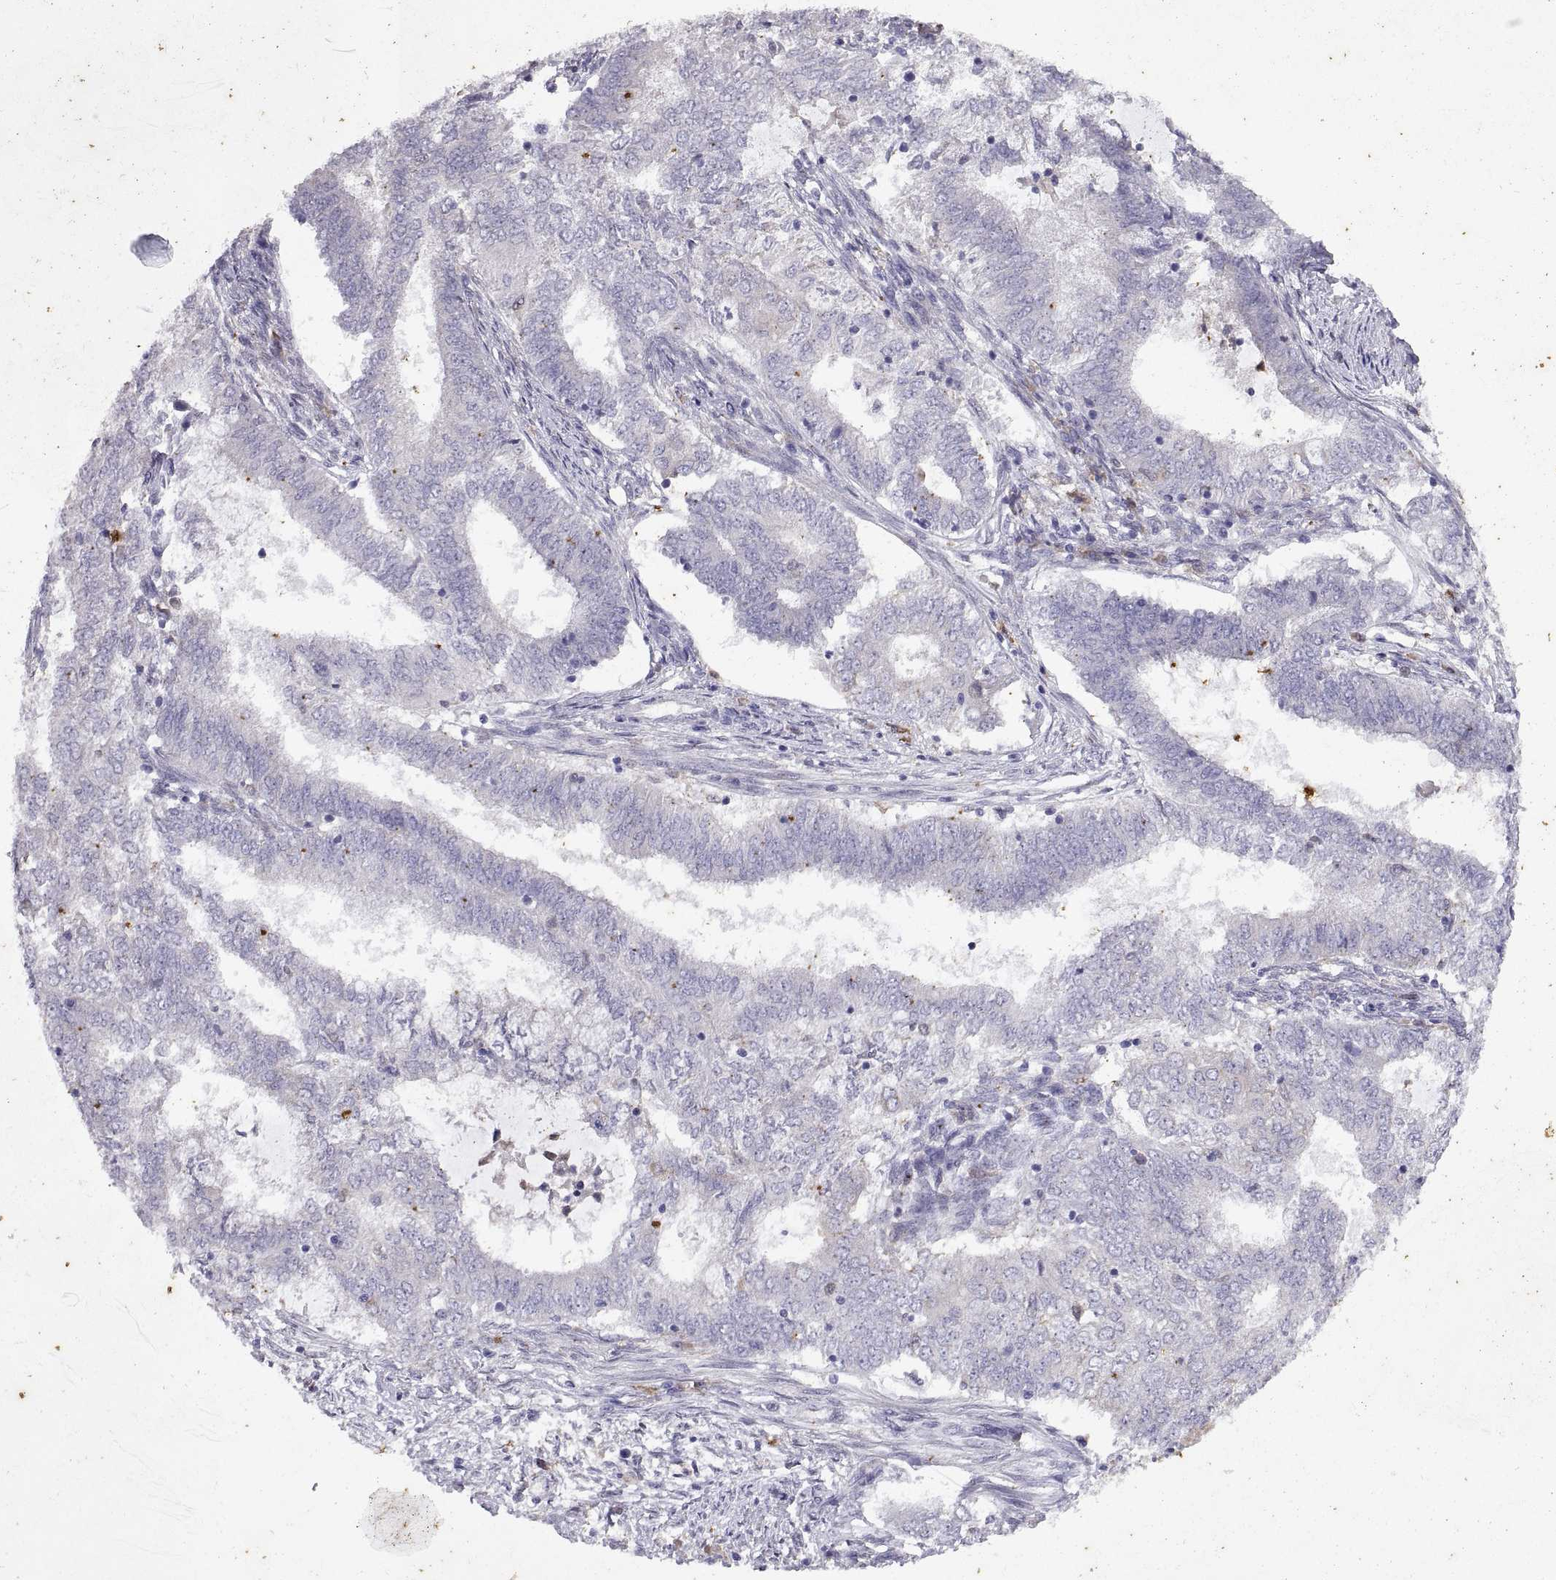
{"staining": {"intensity": "negative", "quantity": "none", "location": "none"}, "tissue": "endometrial cancer", "cell_type": "Tumor cells", "image_type": "cancer", "snomed": [{"axis": "morphology", "description": "Adenocarcinoma, NOS"}, {"axis": "topography", "description": "Endometrium"}], "caption": "A histopathology image of endometrial adenocarcinoma stained for a protein displays no brown staining in tumor cells.", "gene": "DOK3", "patient": {"sex": "female", "age": 62}}